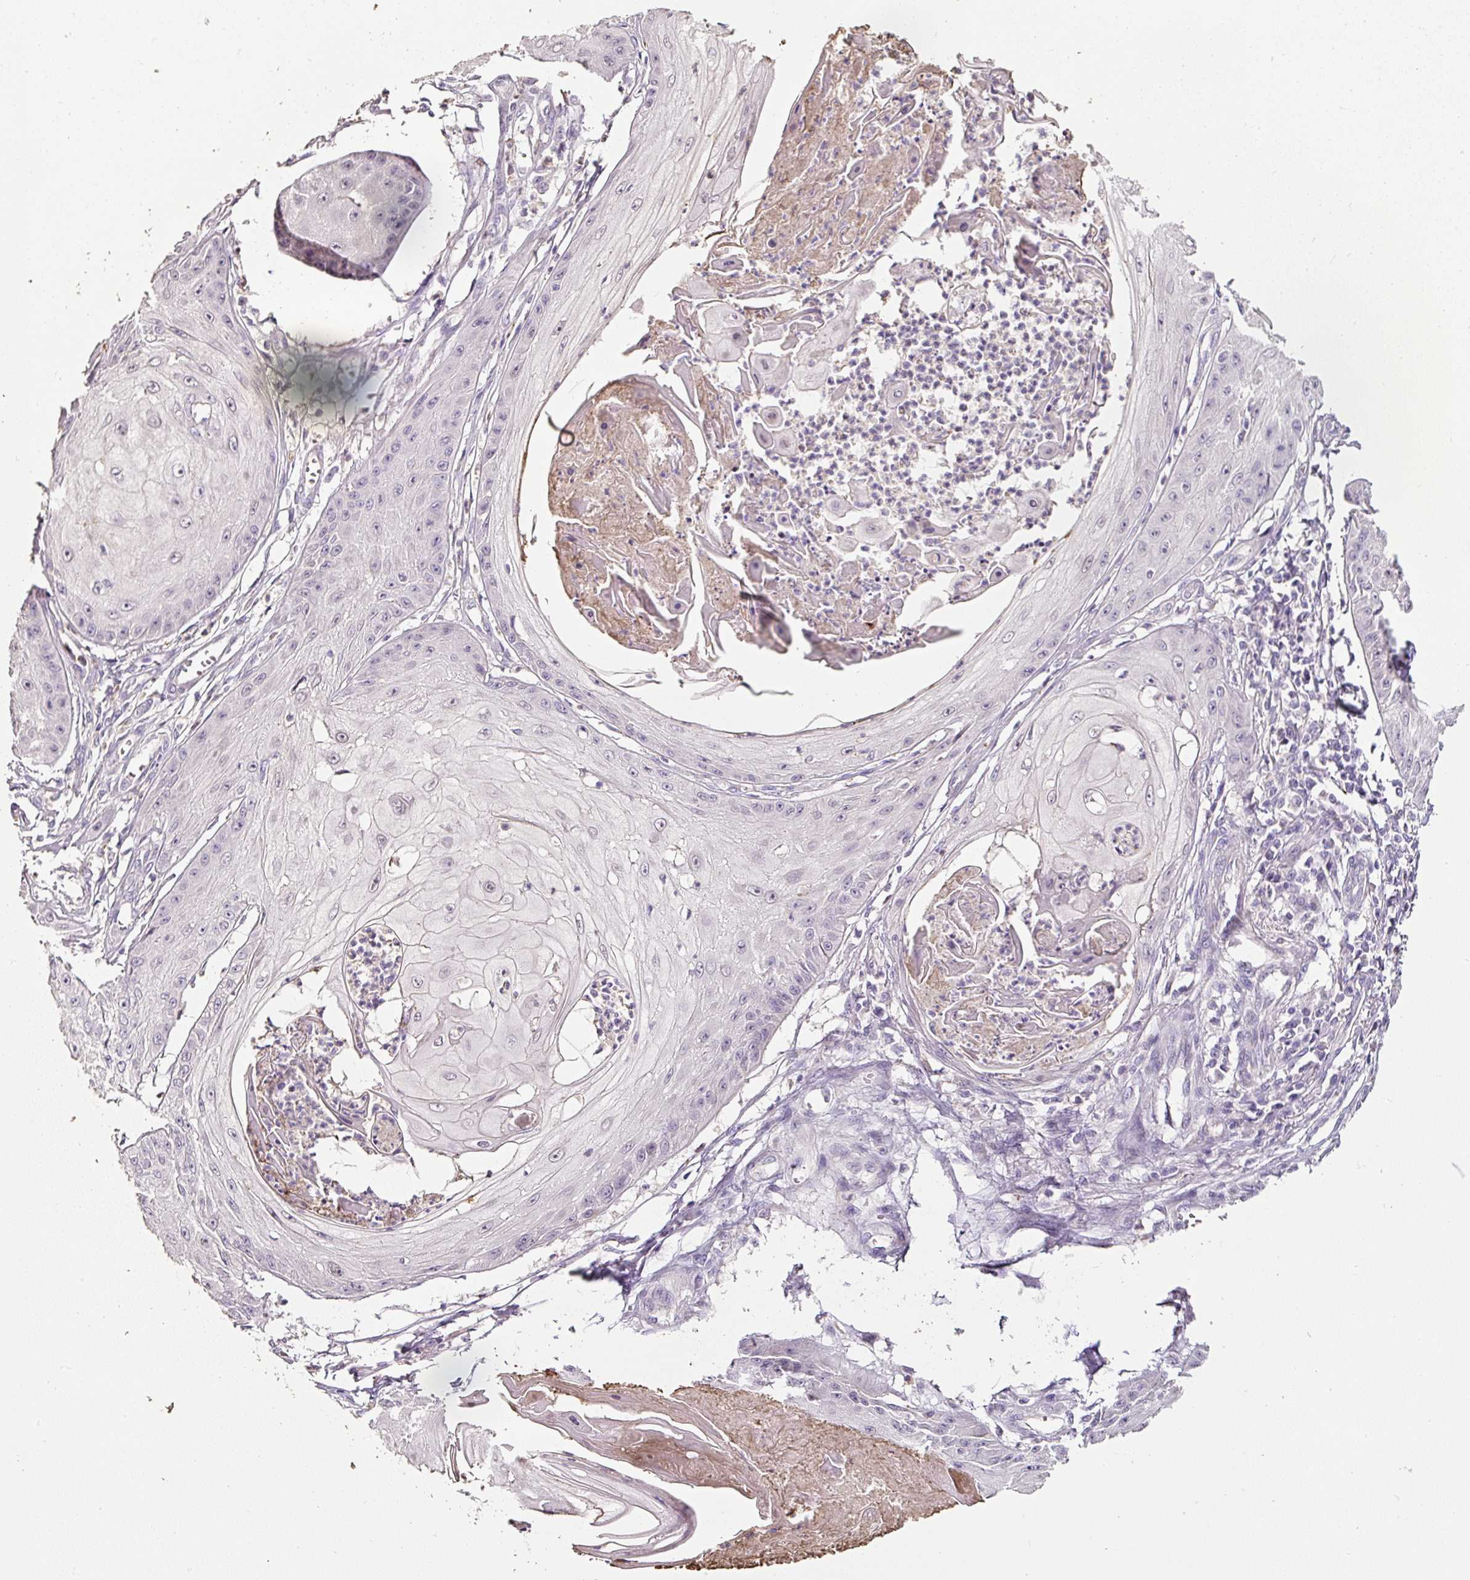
{"staining": {"intensity": "negative", "quantity": "none", "location": "none"}, "tissue": "skin cancer", "cell_type": "Tumor cells", "image_type": "cancer", "snomed": [{"axis": "morphology", "description": "Squamous cell carcinoma, NOS"}, {"axis": "topography", "description": "Skin"}], "caption": "Skin squamous cell carcinoma was stained to show a protein in brown. There is no significant expression in tumor cells.", "gene": "HPS4", "patient": {"sex": "male", "age": 70}}